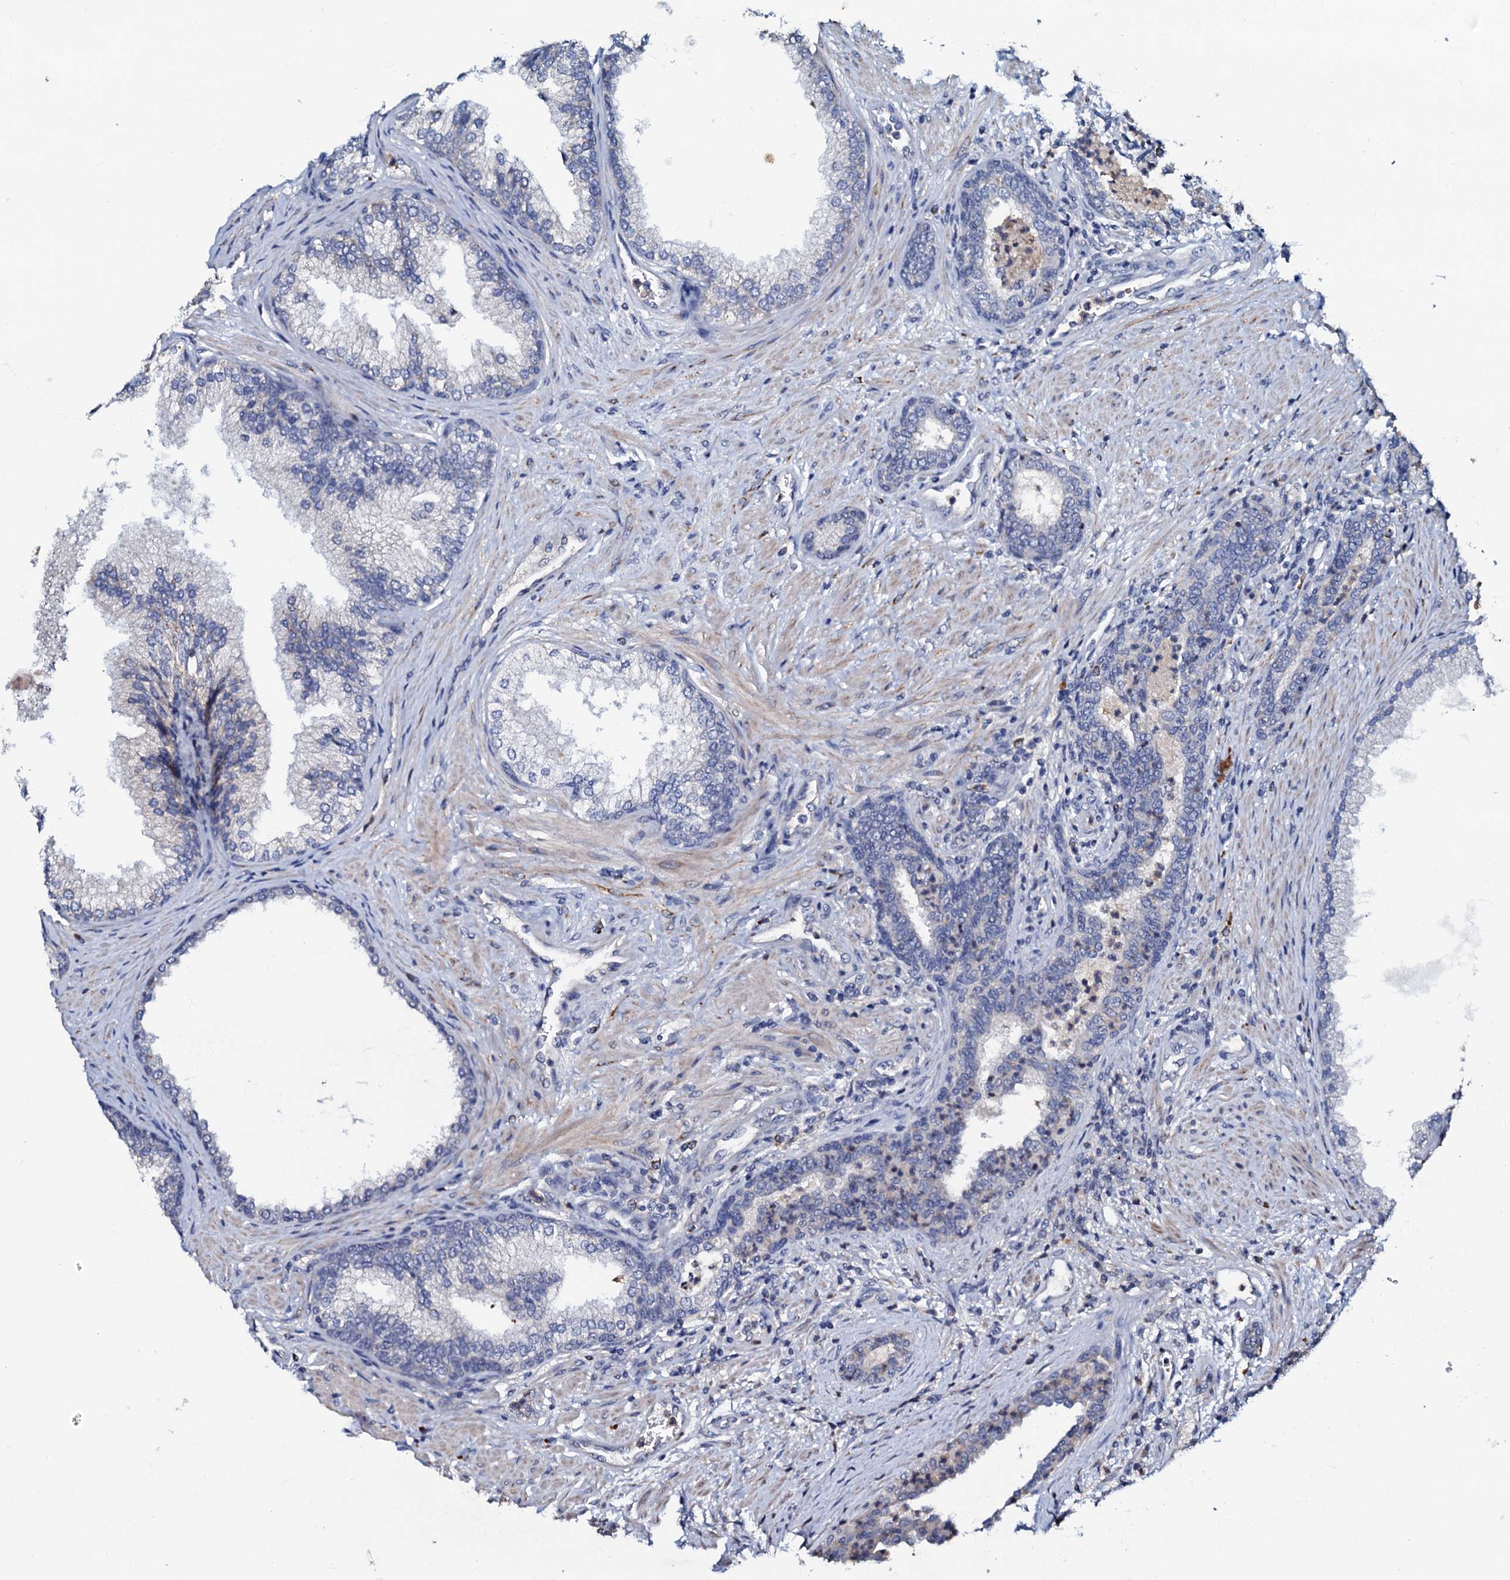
{"staining": {"intensity": "negative", "quantity": "none", "location": "none"}, "tissue": "prostate", "cell_type": "Glandular cells", "image_type": "normal", "snomed": [{"axis": "morphology", "description": "Normal tissue, NOS"}, {"axis": "topography", "description": "Prostate"}], "caption": "Photomicrograph shows no significant protein staining in glandular cells of benign prostate. Brightfield microscopy of IHC stained with DAB (3,3'-diaminobenzidine) (brown) and hematoxylin (blue), captured at high magnification.", "gene": "CPNE2", "patient": {"sex": "male", "age": 76}}